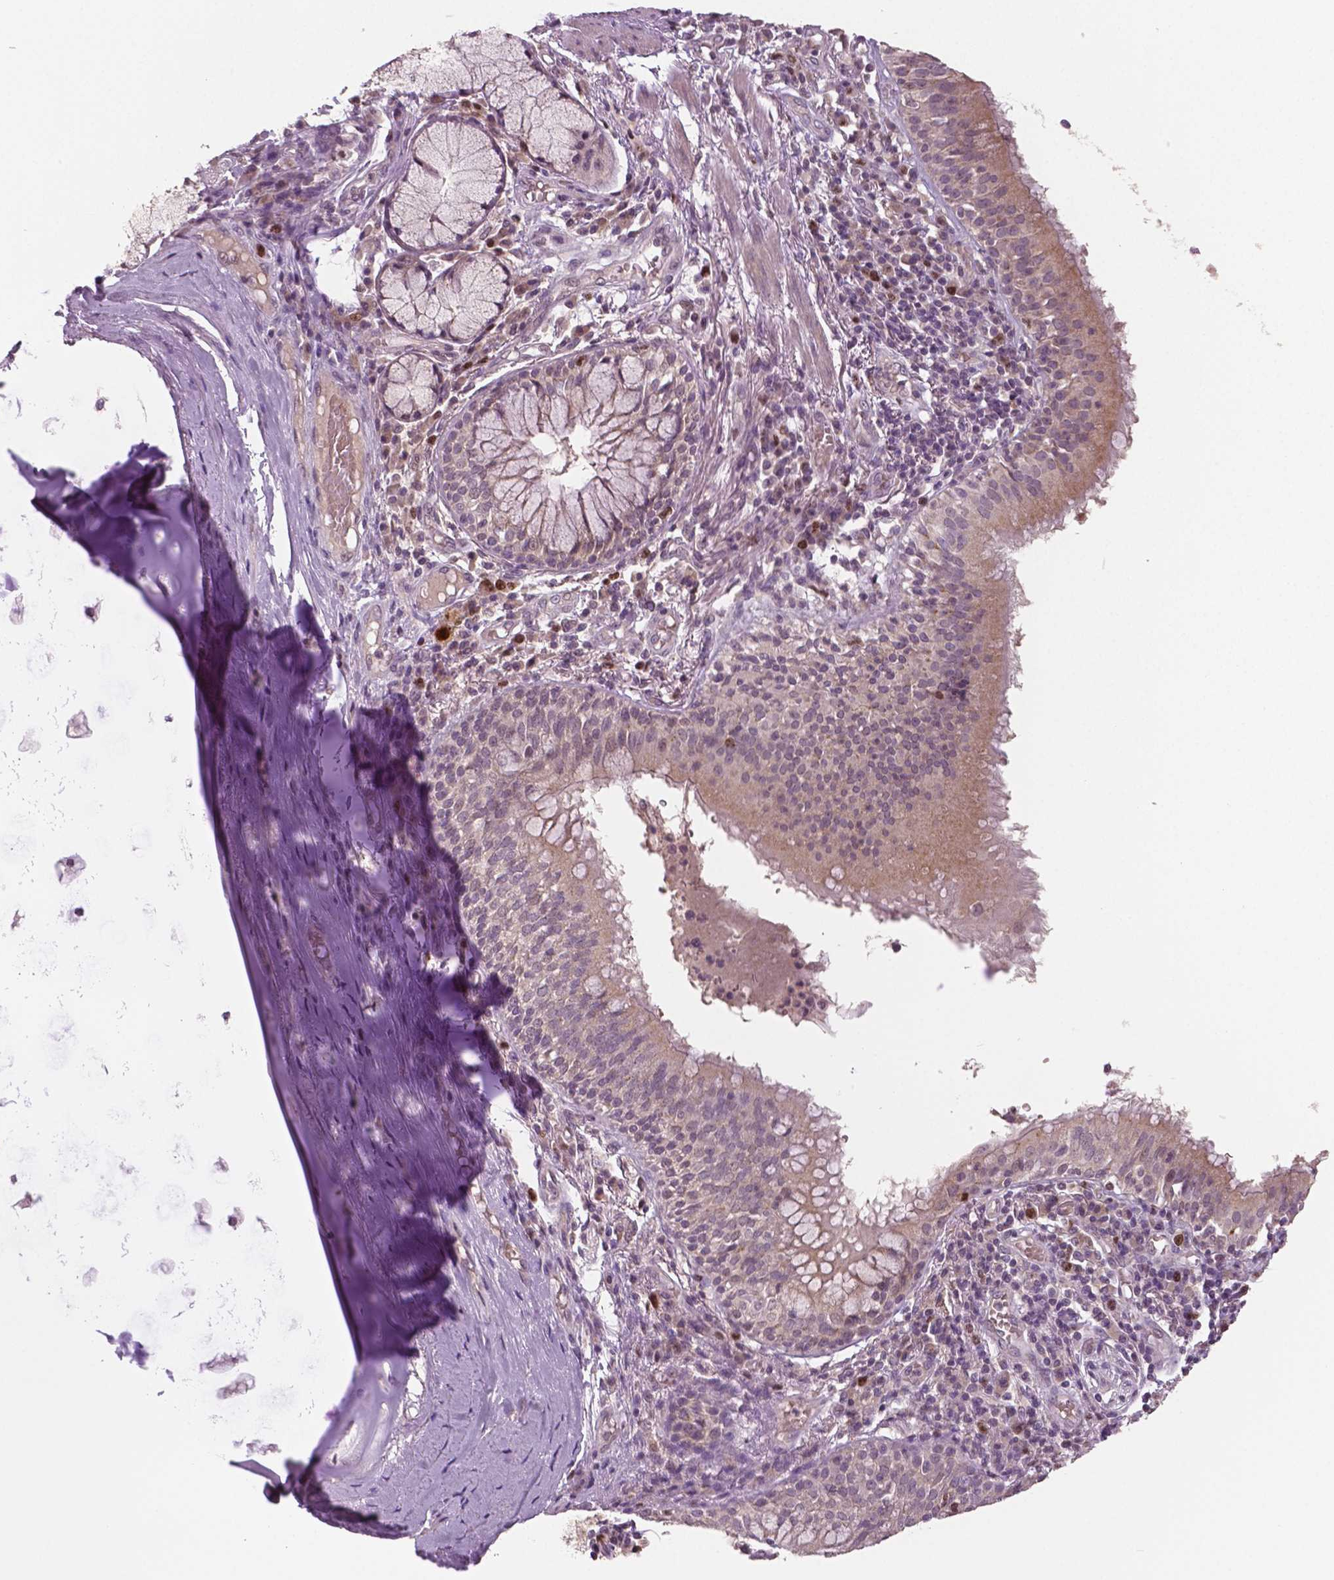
{"staining": {"intensity": "weak", "quantity": "25%-75%", "location": "nuclear"}, "tissue": "bronchus", "cell_type": "Respiratory epithelial cells", "image_type": "normal", "snomed": [{"axis": "morphology", "description": "Normal tissue, NOS"}, {"axis": "topography", "description": "Cartilage tissue"}, {"axis": "topography", "description": "Bronchus"}], "caption": "This histopathology image shows unremarkable bronchus stained with IHC to label a protein in brown. The nuclear of respiratory epithelial cells show weak positivity for the protein. Nuclei are counter-stained blue.", "gene": "MKI67", "patient": {"sex": "male", "age": 56}}